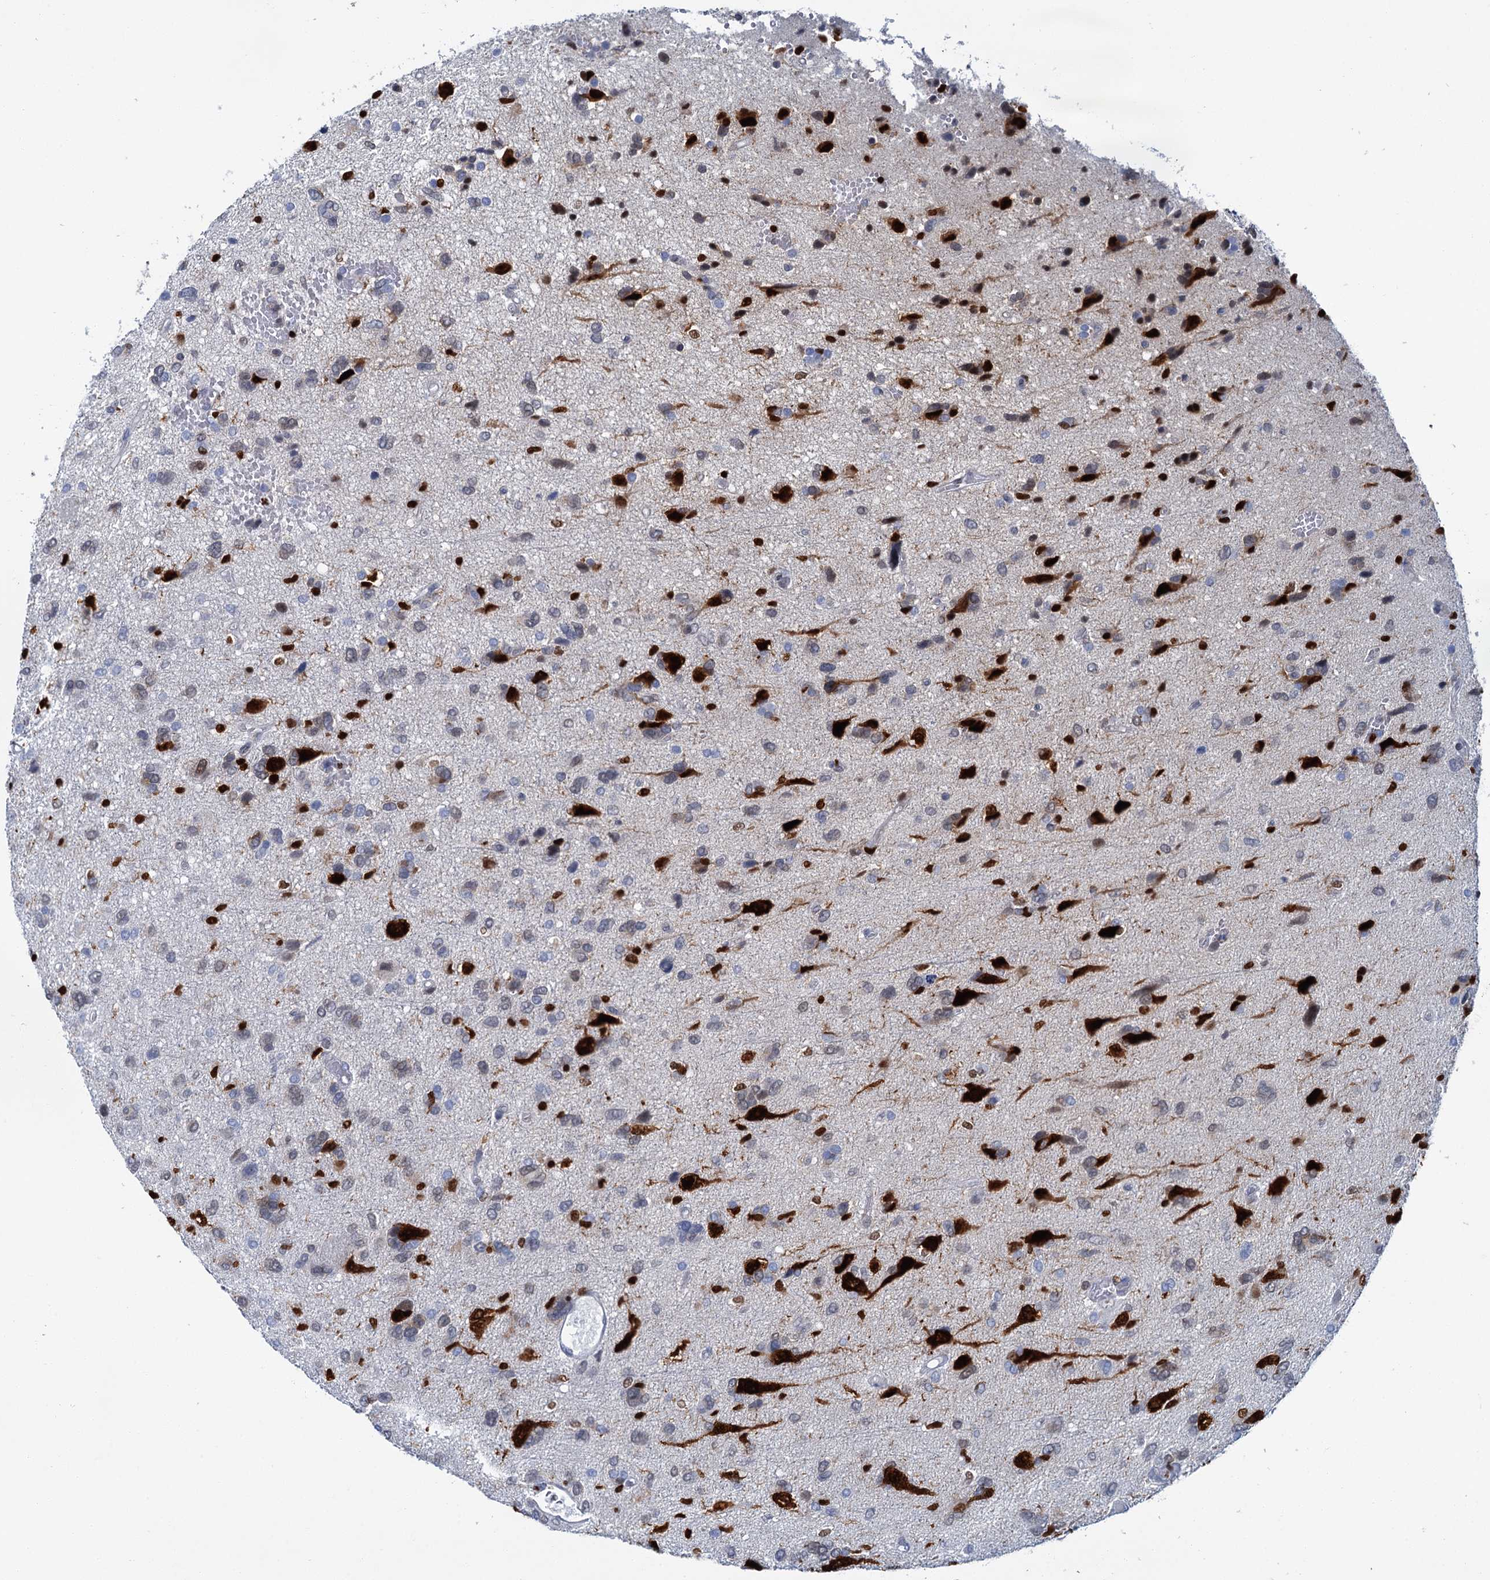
{"staining": {"intensity": "weak", "quantity": "25%-75%", "location": "nuclear"}, "tissue": "glioma", "cell_type": "Tumor cells", "image_type": "cancer", "snomed": [{"axis": "morphology", "description": "Glioma, malignant, High grade"}, {"axis": "topography", "description": "Brain"}], "caption": "Immunohistochemical staining of high-grade glioma (malignant) demonstrates low levels of weak nuclear protein positivity in approximately 25%-75% of tumor cells.", "gene": "CELF2", "patient": {"sex": "female", "age": 59}}